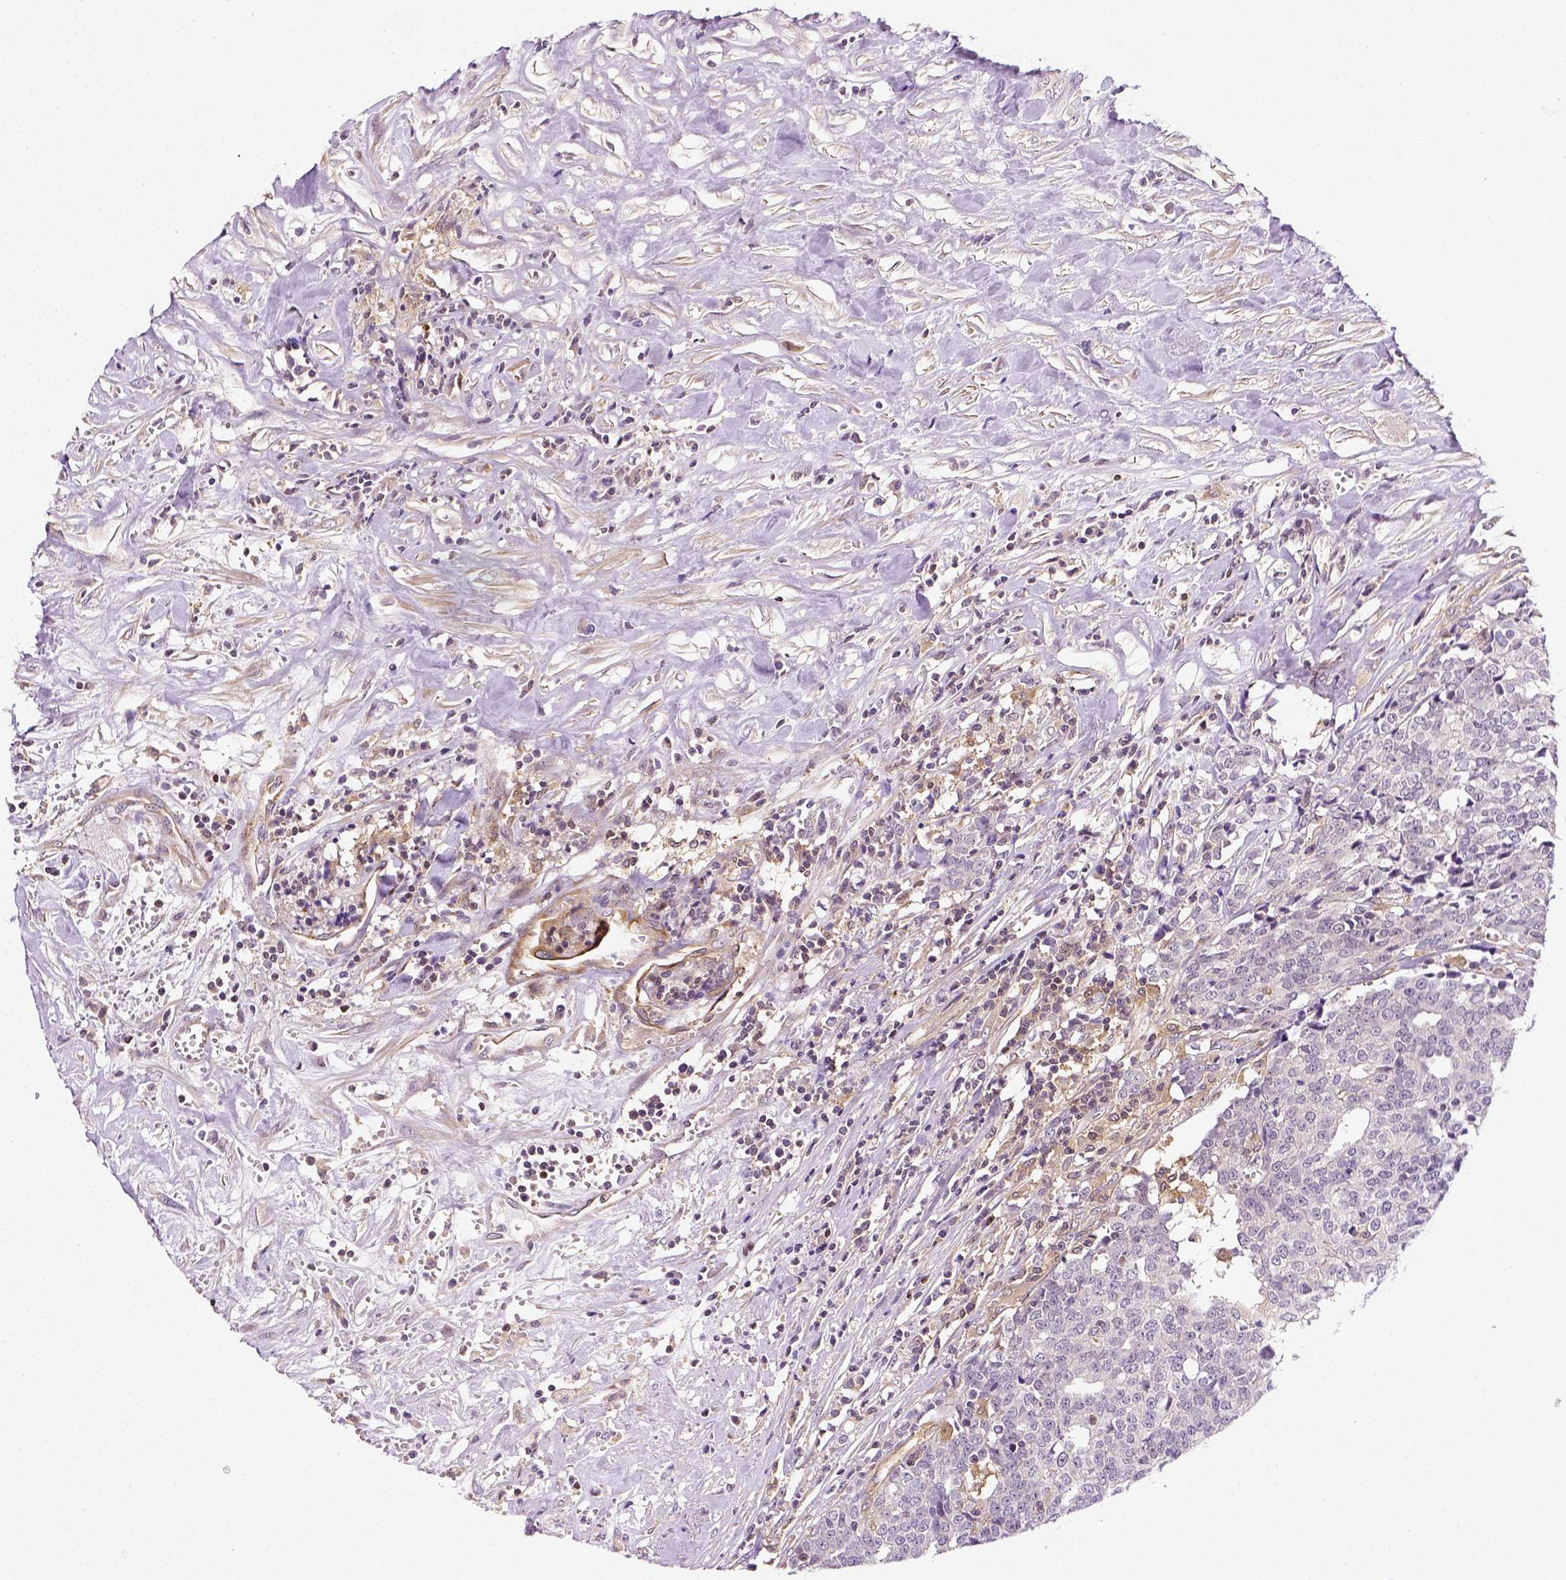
{"staining": {"intensity": "negative", "quantity": "none", "location": "none"}, "tissue": "prostate cancer", "cell_type": "Tumor cells", "image_type": "cancer", "snomed": [{"axis": "morphology", "description": "Adenocarcinoma, High grade"}, {"axis": "topography", "description": "Prostate and seminal vesicle, NOS"}], "caption": "IHC micrograph of prostate cancer (high-grade adenocarcinoma) stained for a protein (brown), which reveals no staining in tumor cells.", "gene": "MATK", "patient": {"sex": "male", "age": 60}}